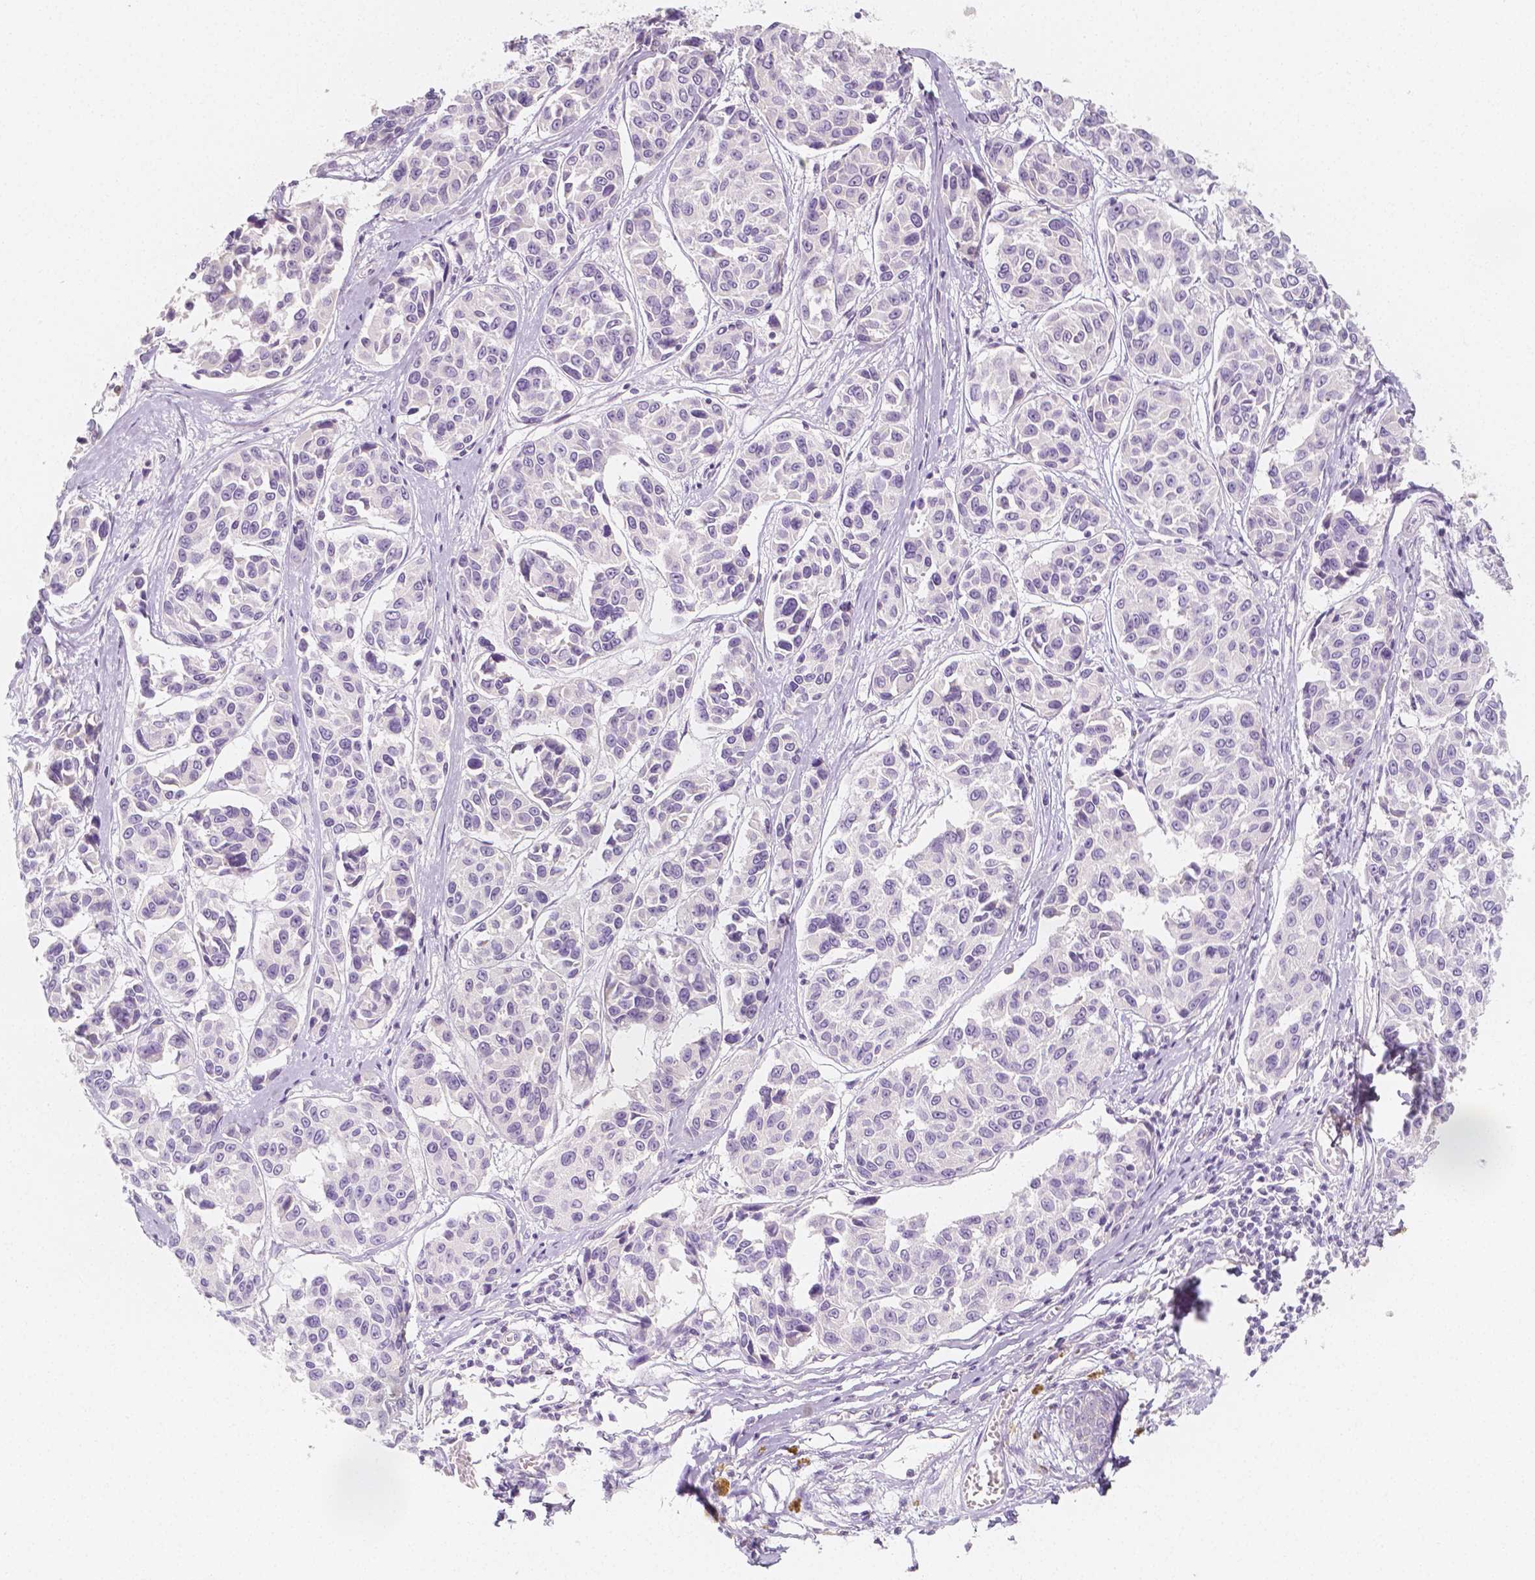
{"staining": {"intensity": "negative", "quantity": "none", "location": "none"}, "tissue": "melanoma", "cell_type": "Tumor cells", "image_type": "cancer", "snomed": [{"axis": "morphology", "description": "Malignant melanoma, NOS"}, {"axis": "topography", "description": "Skin"}], "caption": "Tumor cells show no significant positivity in malignant melanoma.", "gene": "BATF", "patient": {"sex": "female", "age": 66}}